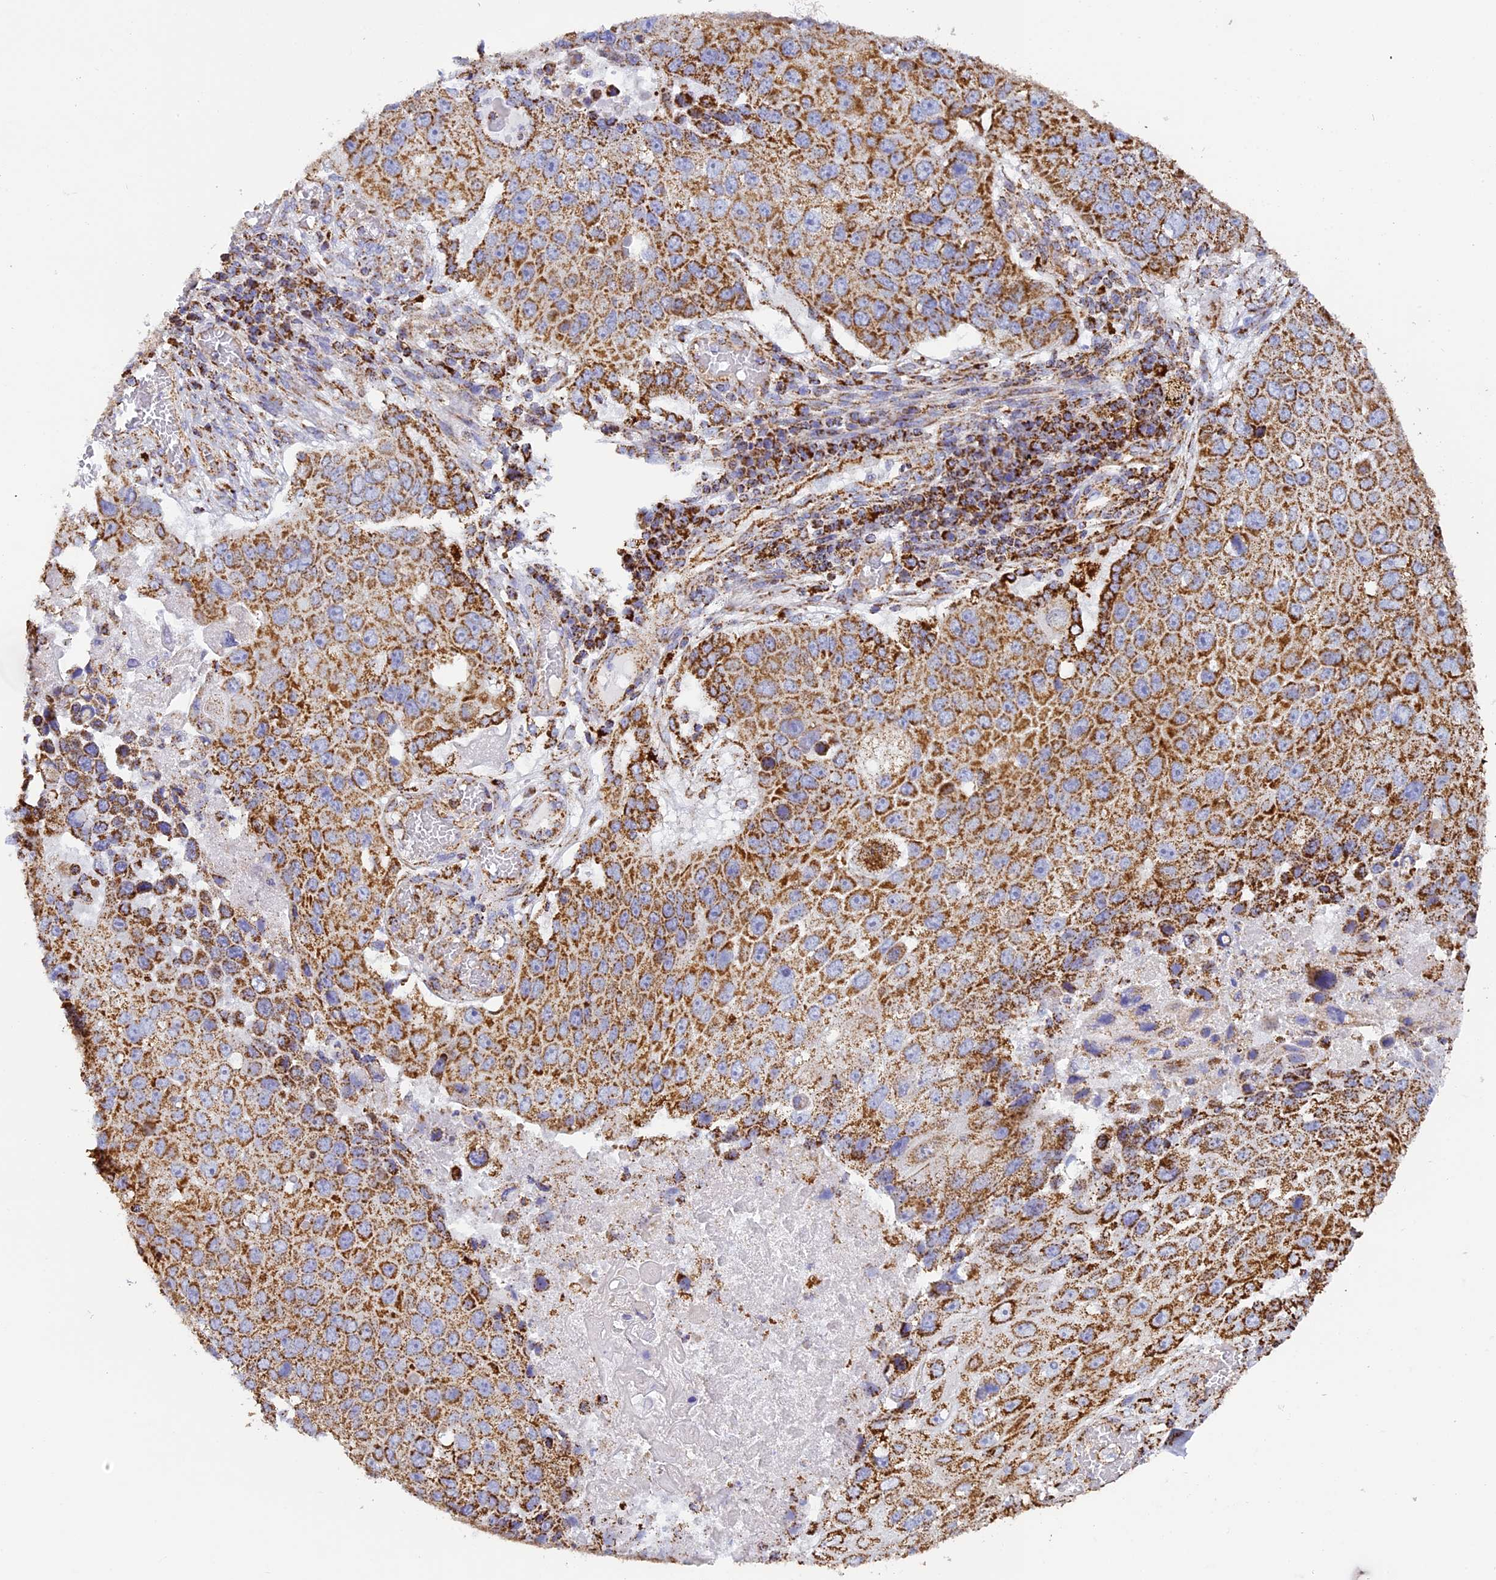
{"staining": {"intensity": "moderate", "quantity": ">75%", "location": "cytoplasmic/membranous"}, "tissue": "lung cancer", "cell_type": "Tumor cells", "image_type": "cancer", "snomed": [{"axis": "morphology", "description": "Squamous cell carcinoma, NOS"}, {"axis": "topography", "description": "Lung"}], "caption": "The photomicrograph shows a brown stain indicating the presence of a protein in the cytoplasmic/membranous of tumor cells in lung cancer (squamous cell carcinoma).", "gene": "STK17A", "patient": {"sex": "male", "age": 61}}